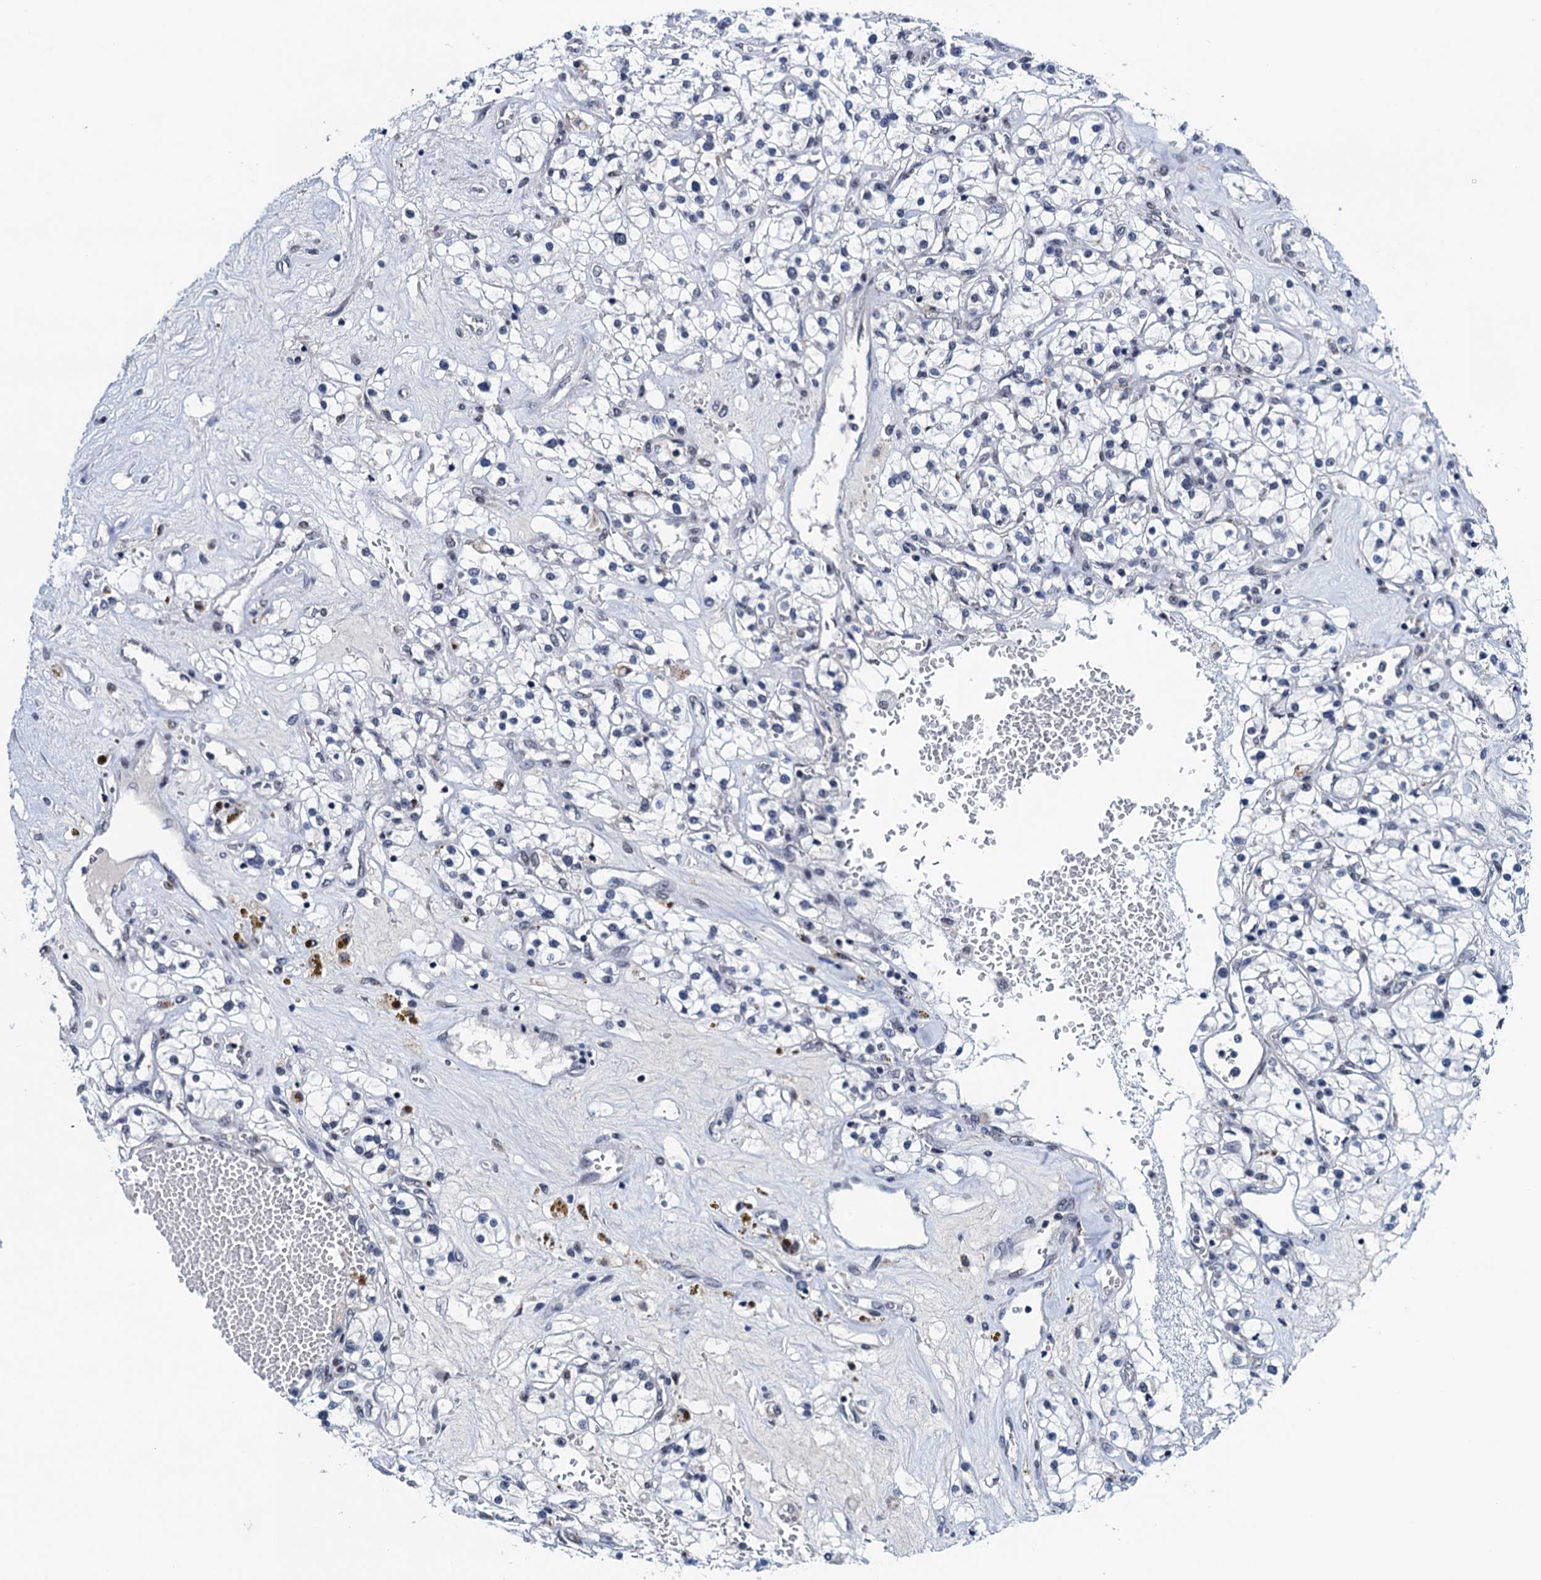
{"staining": {"intensity": "negative", "quantity": "none", "location": "none"}, "tissue": "renal cancer", "cell_type": "Tumor cells", "image_type": "cancer", "snomed": [{"axis": "morphology", "description": "Normal tissue, NOS"}, {"axis": "morphology", "description": "Adenocarcinoma, NOS"}, {"axis": "topography", "description": "Kidney"}], "caption": "Photomicrograph shows no protein staining in tumor cells of renal cancer tissue.", "gene": "FNBP4", "patient": {"sex": "male", "age": 68}}